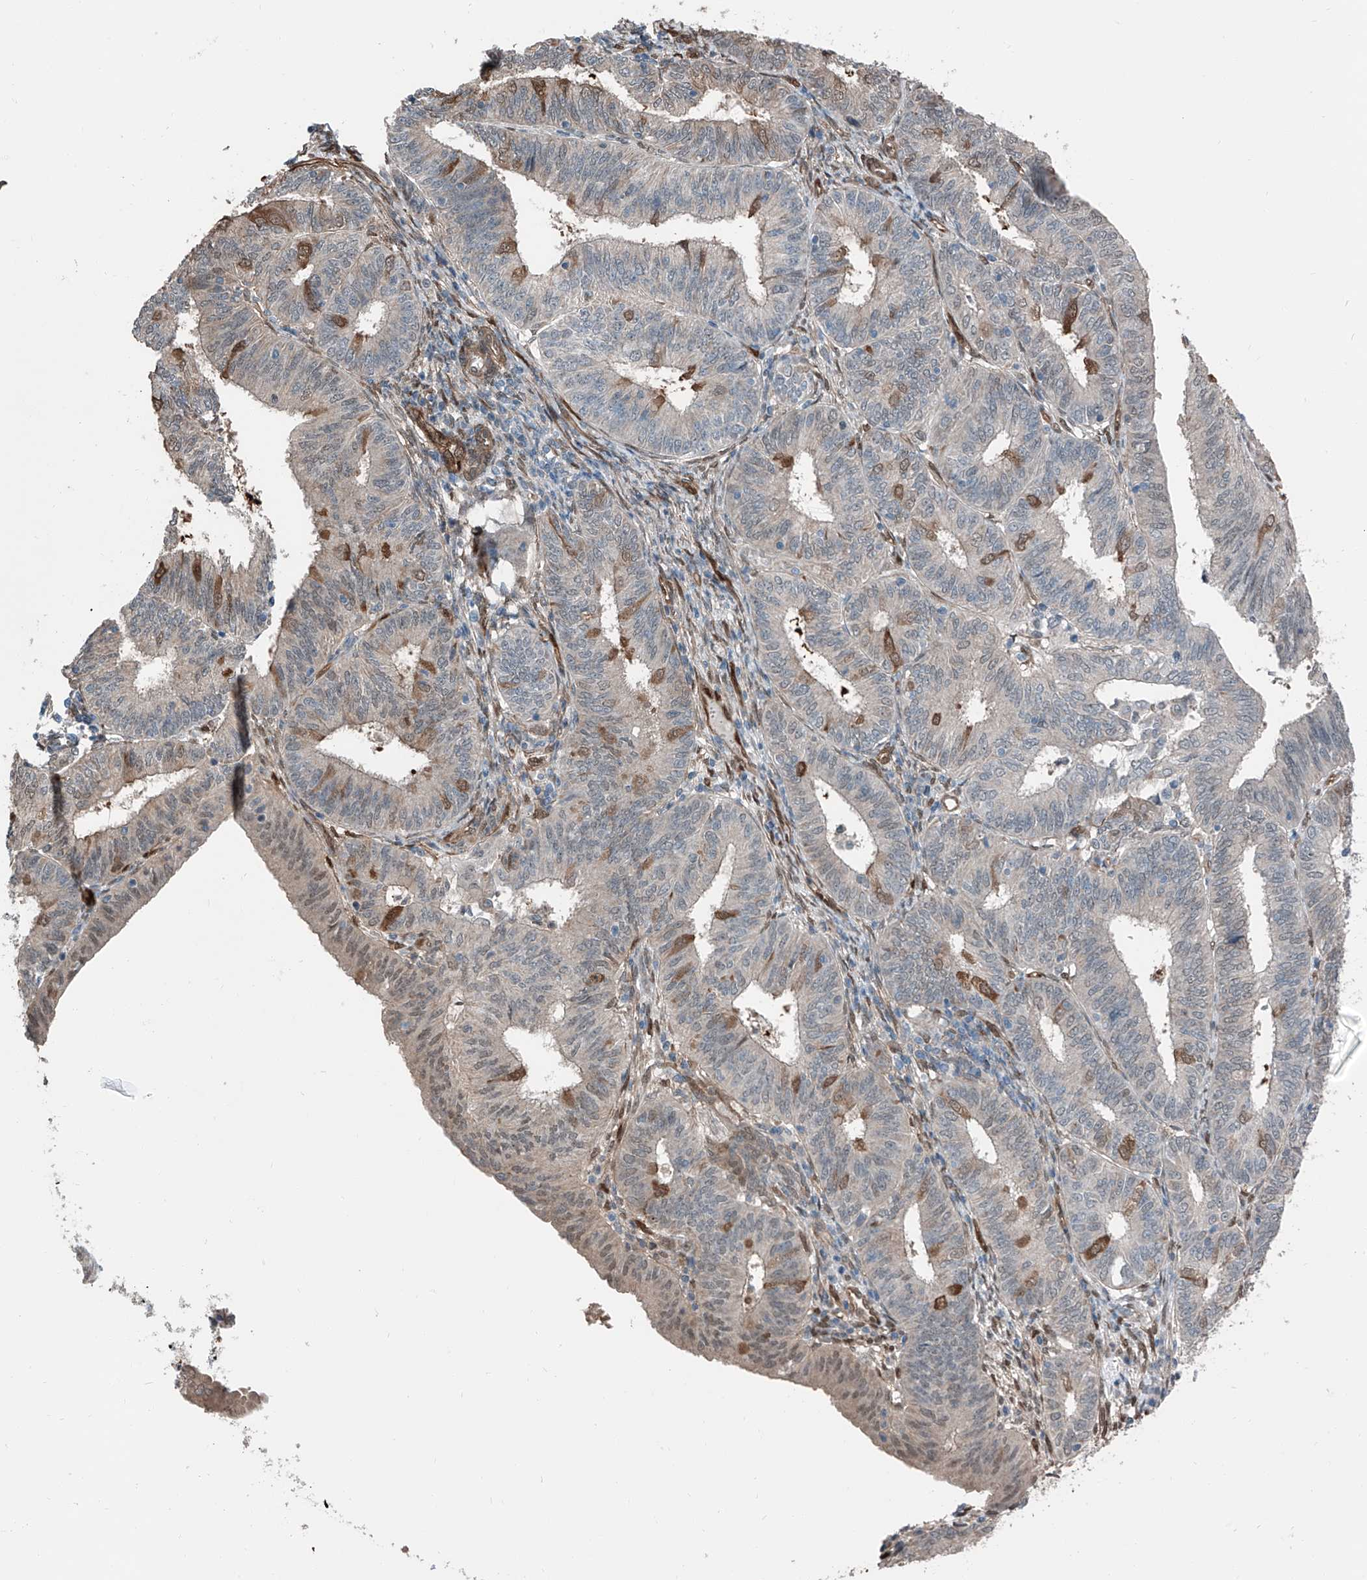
{"staining": {"intensity": "weak", "quantity": "<25%", "location": "nuclear"}, "tissue": "endometrial cancer", "cell_type": "Tumor cells", "image_type": "cancer", "snomed": [{"axis": "morphology", "description": "Adenocarcinoma, NOS"}, {"axis": "topography", "description": "Endometrium"}], "caption": "Endometrial adenocarcinoma stained for a protein using IHC demonstrates no staining tumor cells.", "gene": "HSPA6", "patient": {"sex": "female", "age": 51}}